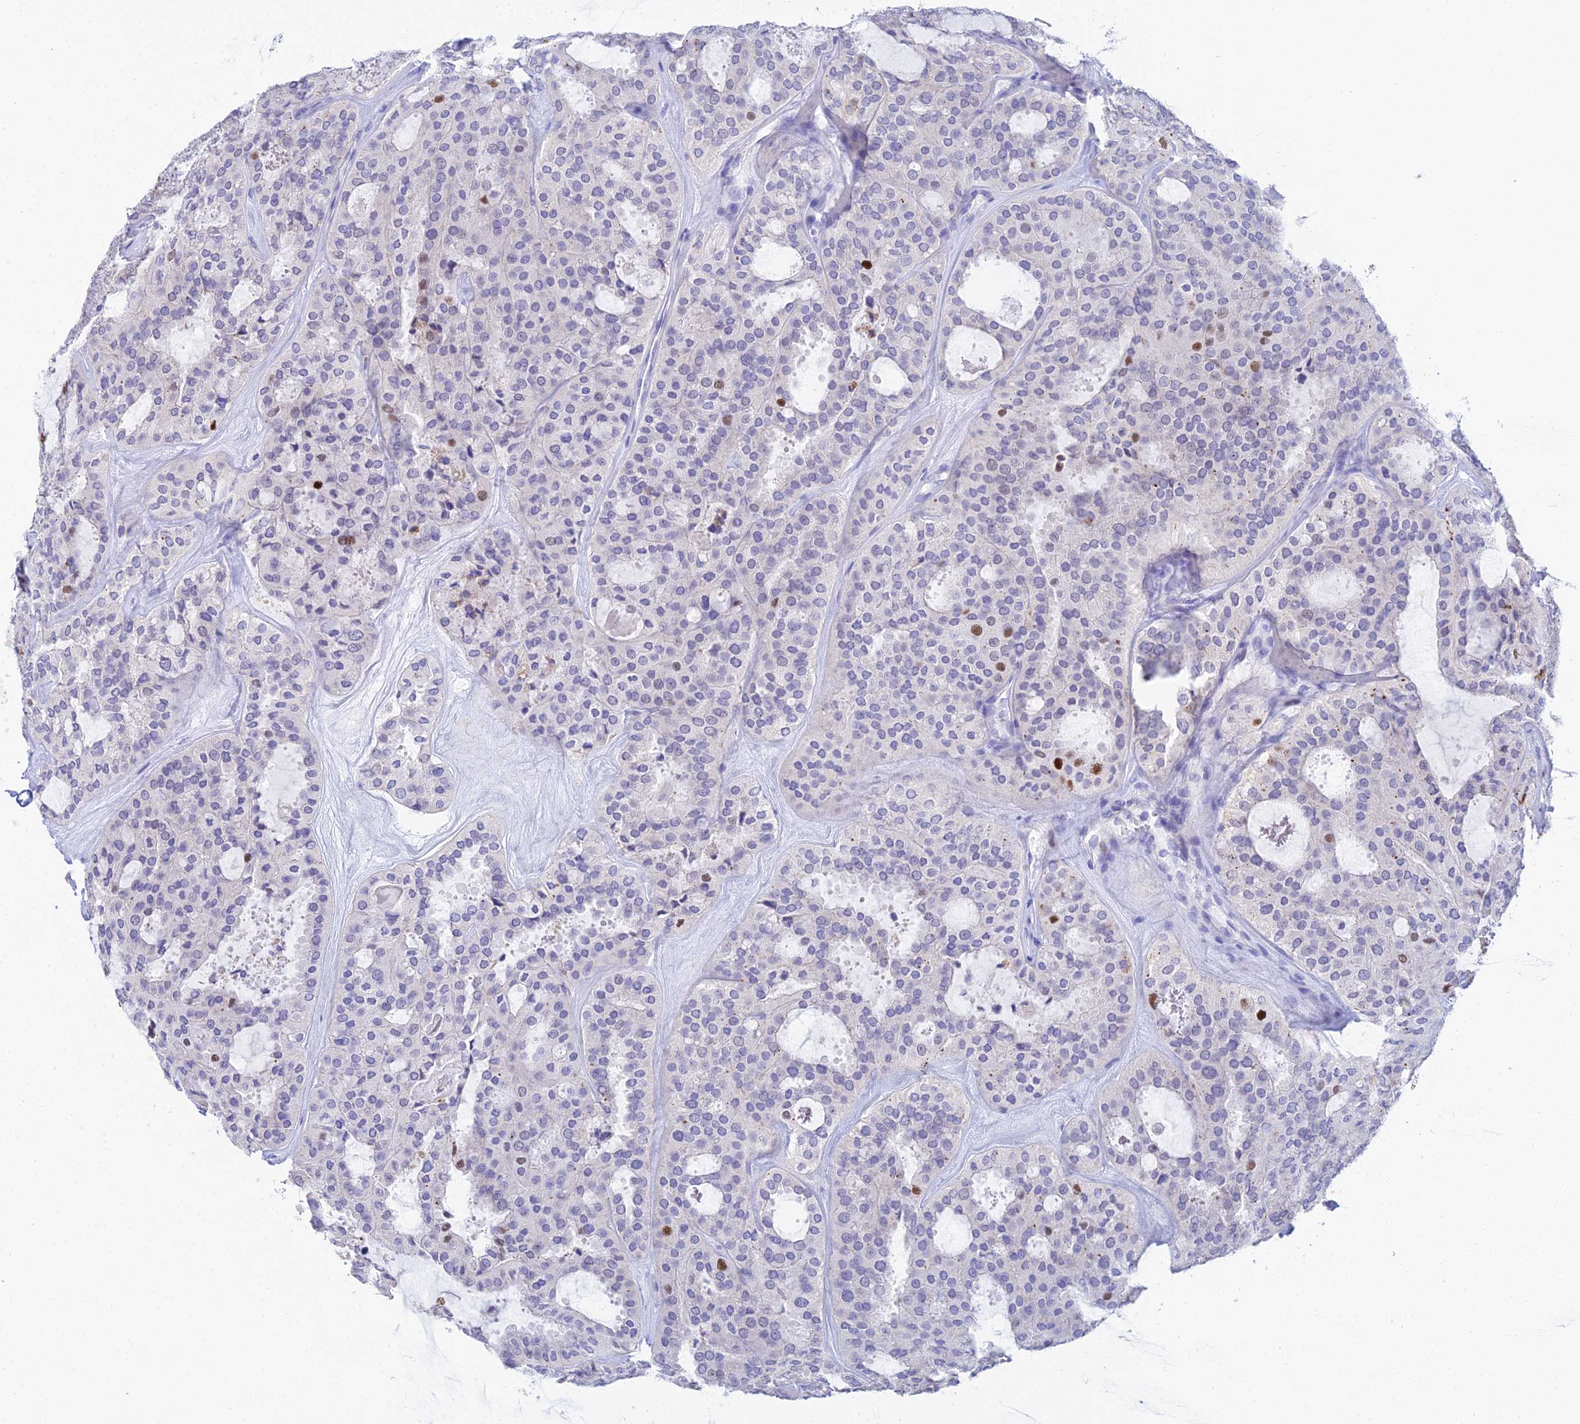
{"staining": {"intensity": "strong", "quantity": "<25%", "location": "nuclear"}, "tissue": "thyroid cancer", "cell_type": "Tumor cells", "image_type": "cancer", "snomed": [{"axis": "morphology", "description": "Follicular adenoma carcinoma, NOS"}, {"axis": "topography", "description": "Thyroid gland"}], "caption": "Follicular adenoma carcinoma (thyroid) stained for a protein (brown) reveals strong nuclear positive positivity in approximately <25% of tumor cells.", "gene": "MCM2", "patient": {"sex": "male", "age": 75}}